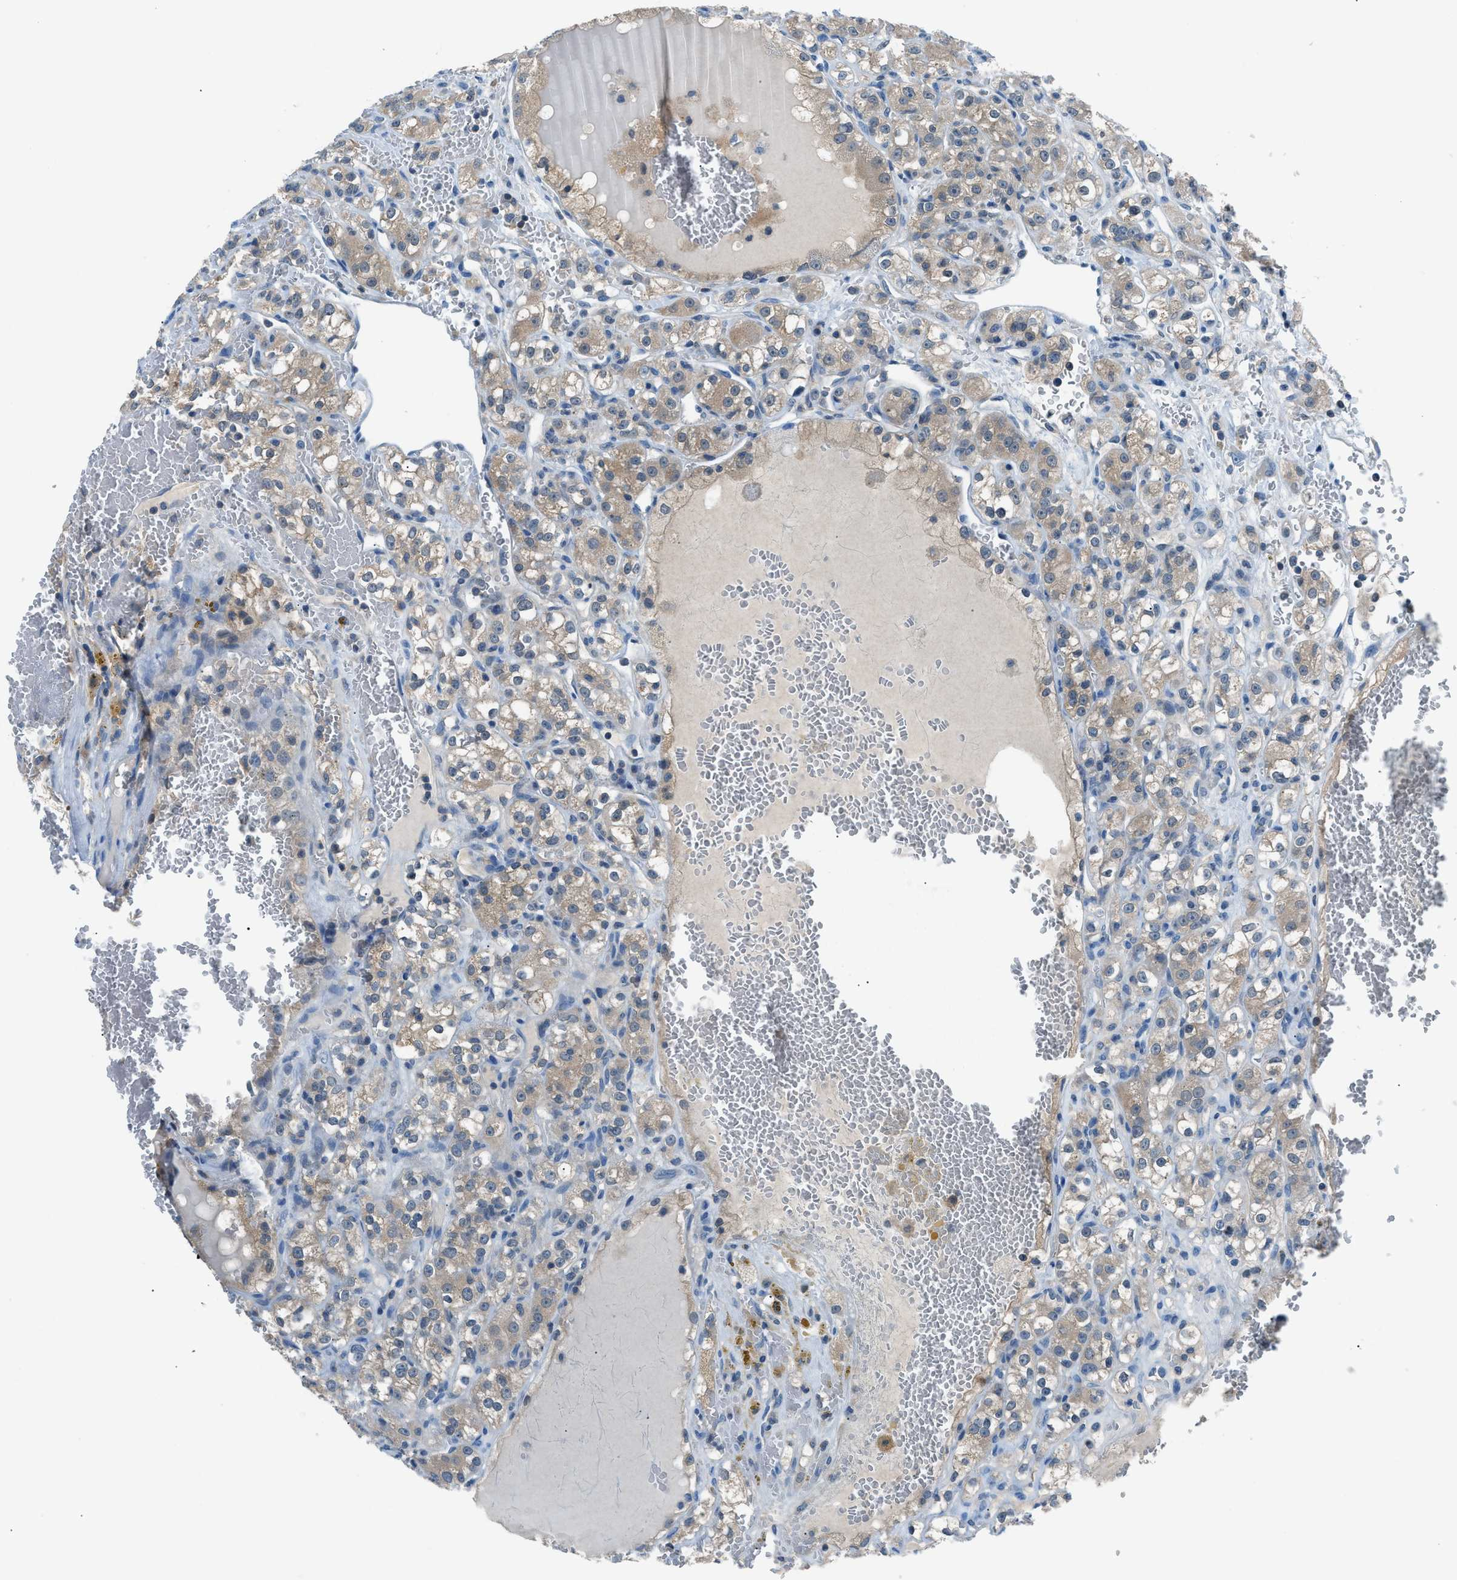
{"staining": {"intensity": "weak", "quantity": "25%-75%", "location": "cytoplasmic/membranous"}, "tissue": "renal cancer", "cell_type": "Tumor cells", "image_type": "cancer", "snomed": [{"axis": "morphology", "description": "Normal tissue, NOS"}, {"axis": "morphology", "description": "Adenocarcinoma, NOS"}, {"axis": "topography", "description": "Kidney"}], "caption": "Approximately 25%-75% of tumor cells in adenocarcinoma (renal) show weak cytoplasmic/membranous protein expression as visualized by brown immunohistochemical staining.", "gene": "ACP1", "patient": {"sex": "male", "age": 61}}